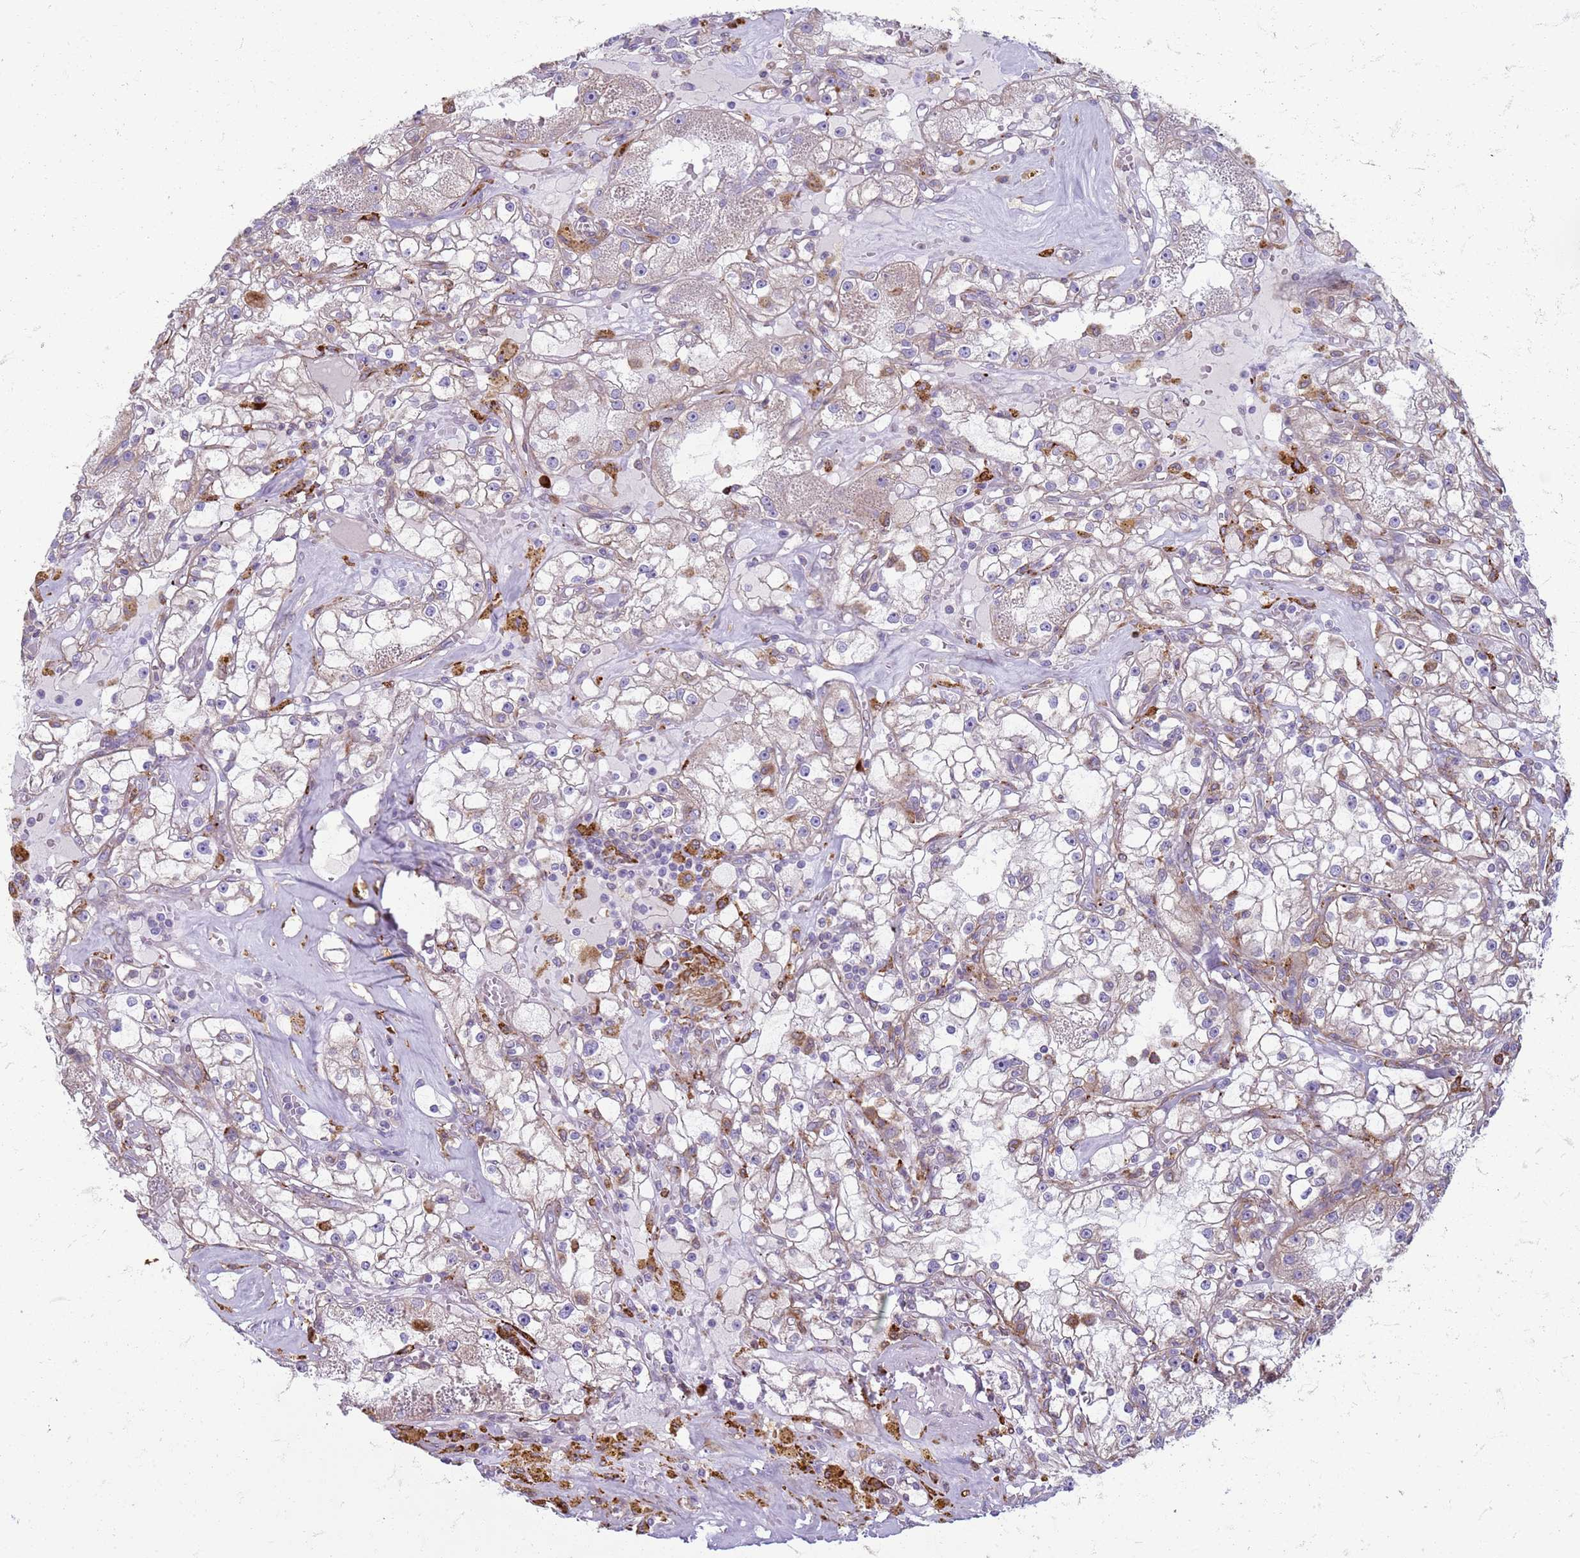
{"staining": {"intensity": "negative", "quantity": "none", "location": "none"}, "tissue": "renal cancer", "cell_type": "Tumor cells", "image_type": "cancer", "snomed": [{"axis": "morphology", "description": "Adenocarcinoma, NOS"}, {"axis": "topography", "description": "Kidney"}], "caption": "Immunohistochemical staining of human renal cancer shows no significant positivity in tumor cells. (Brightfield microscopy of DAB IHC at high magnification).", "gene": "PDK3", "patient": {"sex": "male", "age": 56}}